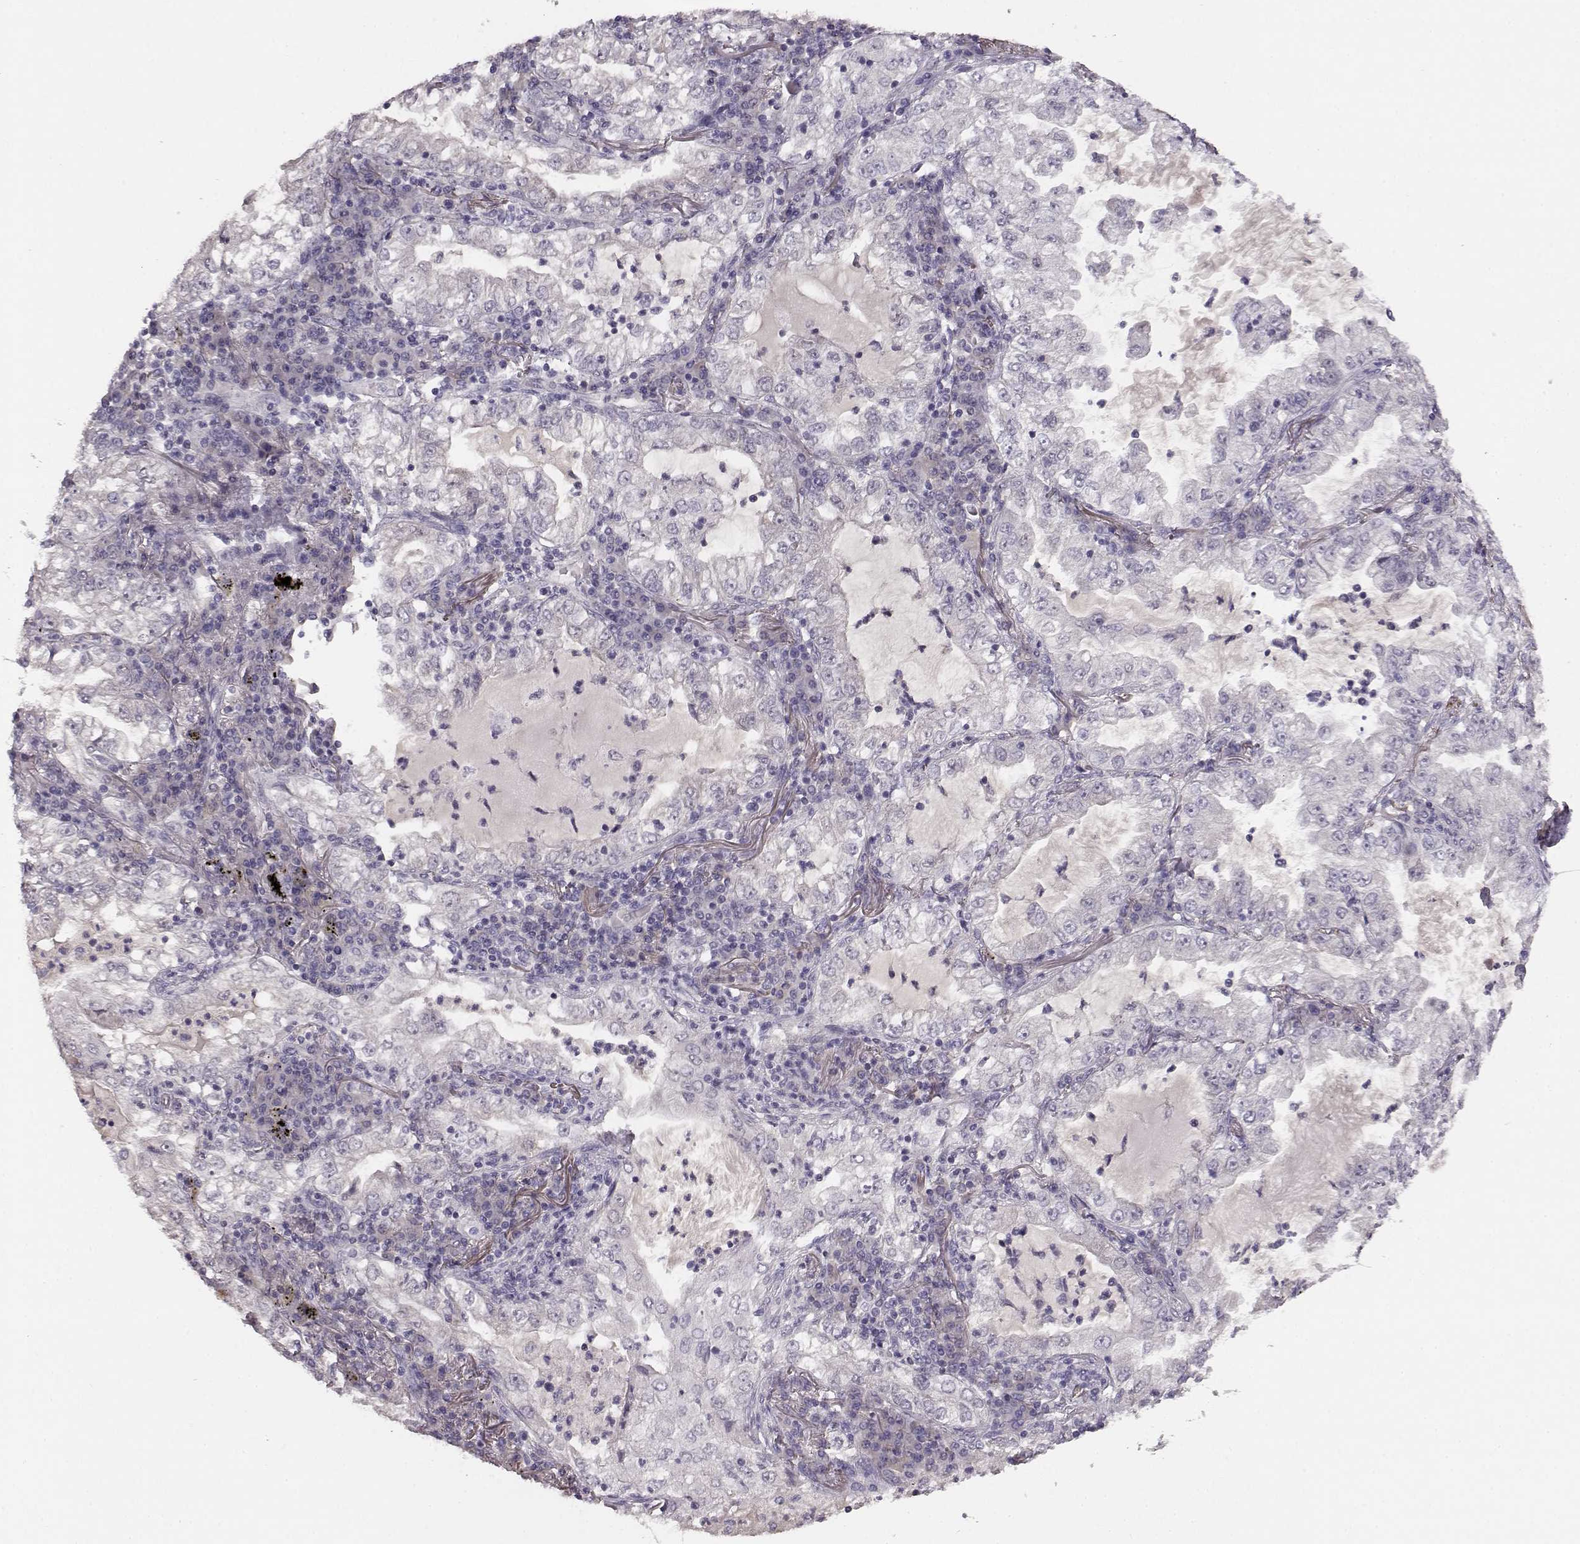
{"staining": {"intensity": "negative", "quantity": "none", "location": "none"}, "tissue": "lung cancer", "cell_type": "Tumor cells", "image_type": "cancer", "snomed": [{"axis": "morphology", "description": "Adenocarcinoma, NOS"}, {"axis": "topography", "description": "Lung"}], "caption": "Immunohistochemical staining of human lung cancer displays no significant staining in tumor cells. (DAB immunohistochemistry, high magnification).", "gene": "BFSP2", "patient": {"sex": "female", "age": 73}}